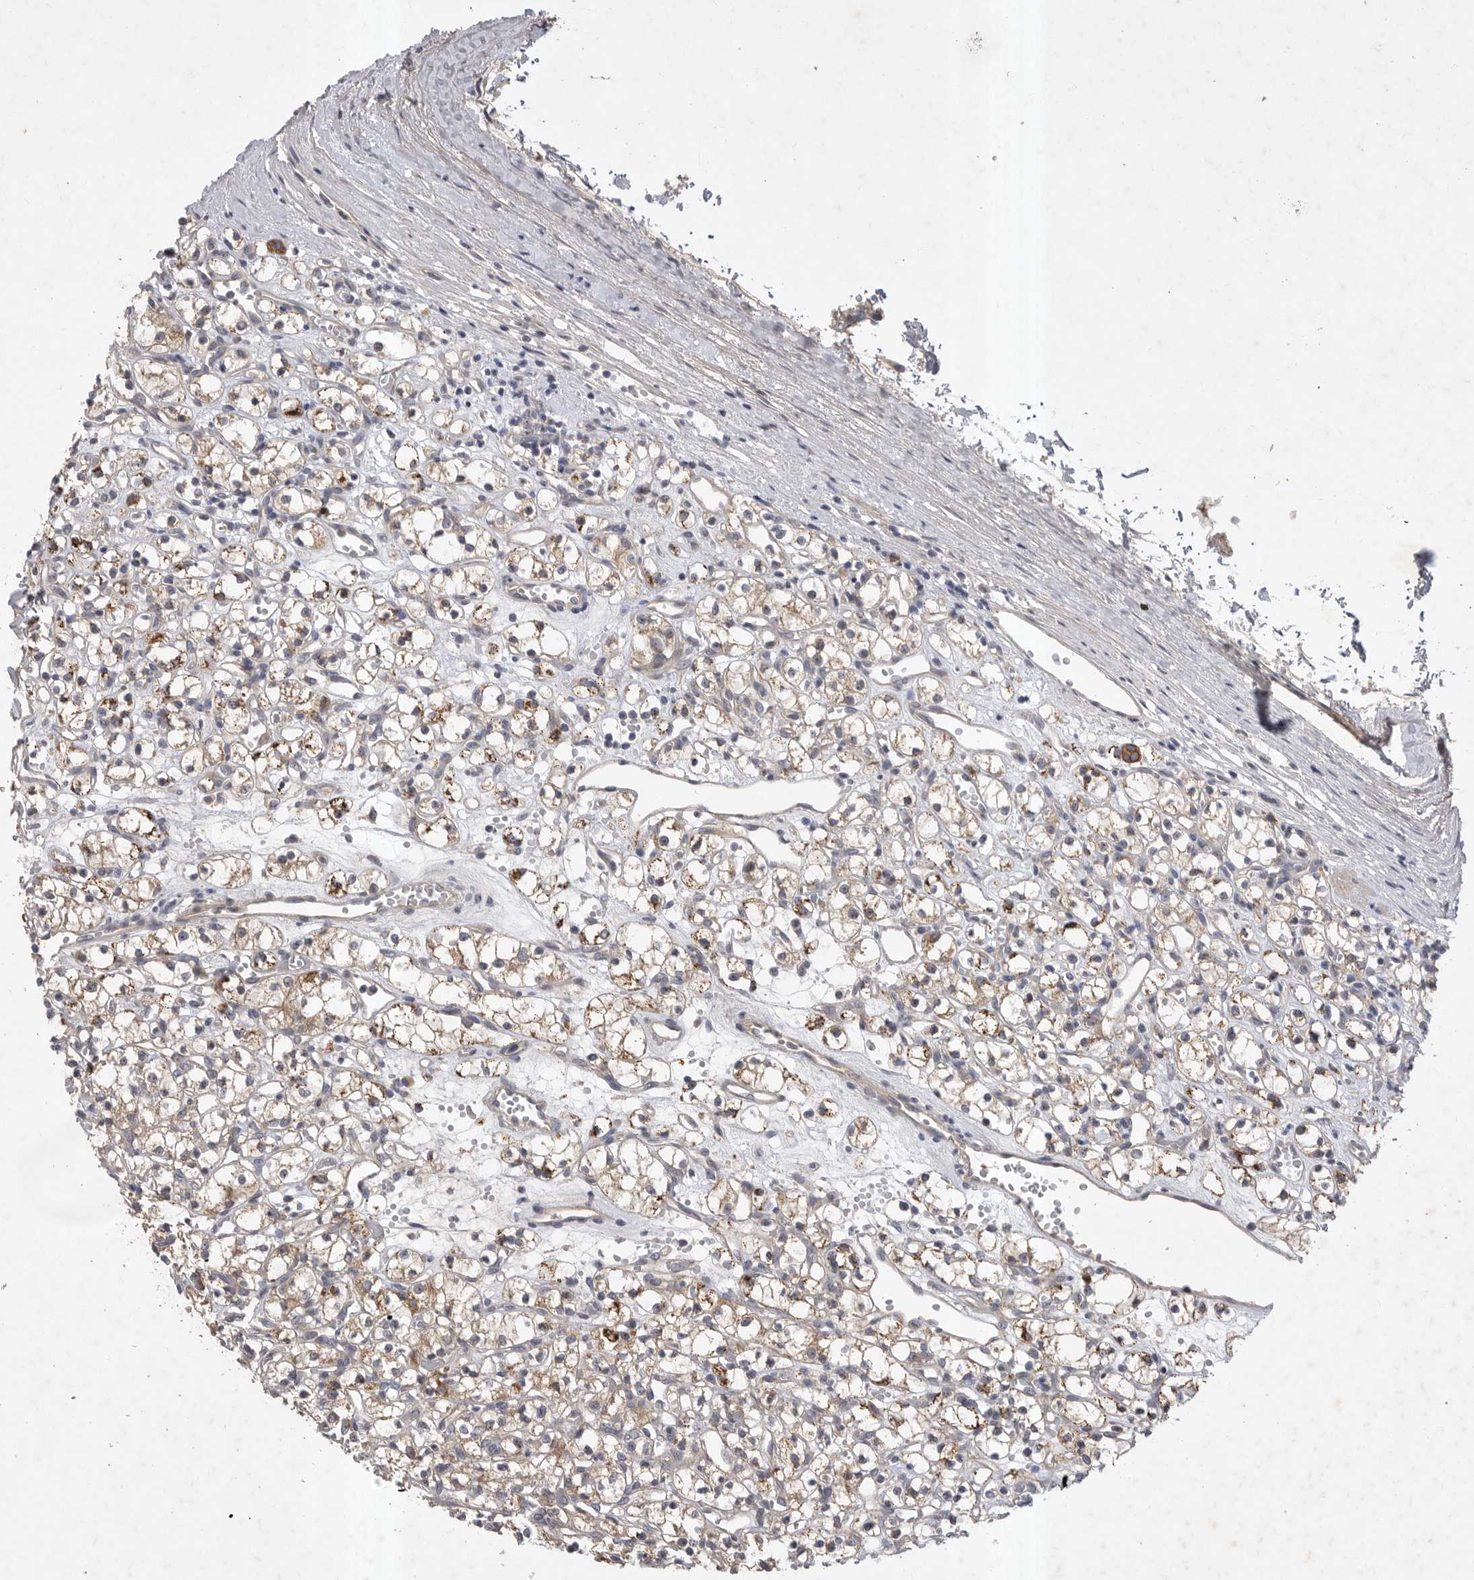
{"staining": {"intensity": "strong", "quantity": "25%-75%", "location": "cytoplasmic/membranous"}, "tissue": "renal cancer", "cell_type": "Tumor cells", "image_type": "cancer", "snomed": [{"axis": "morphology", "description": "Adenocarcinoma, NOS"}, {"axis": "topography", "description": "Kidney"}], "caption": "This is a histology image of IHC staining of renal adenocarcinoma, which shows strong expression in the cytoplasmic/membranous of tumor cells.", "gene": "DHDDS", "patient": {"sex": "female", "age": 59}}